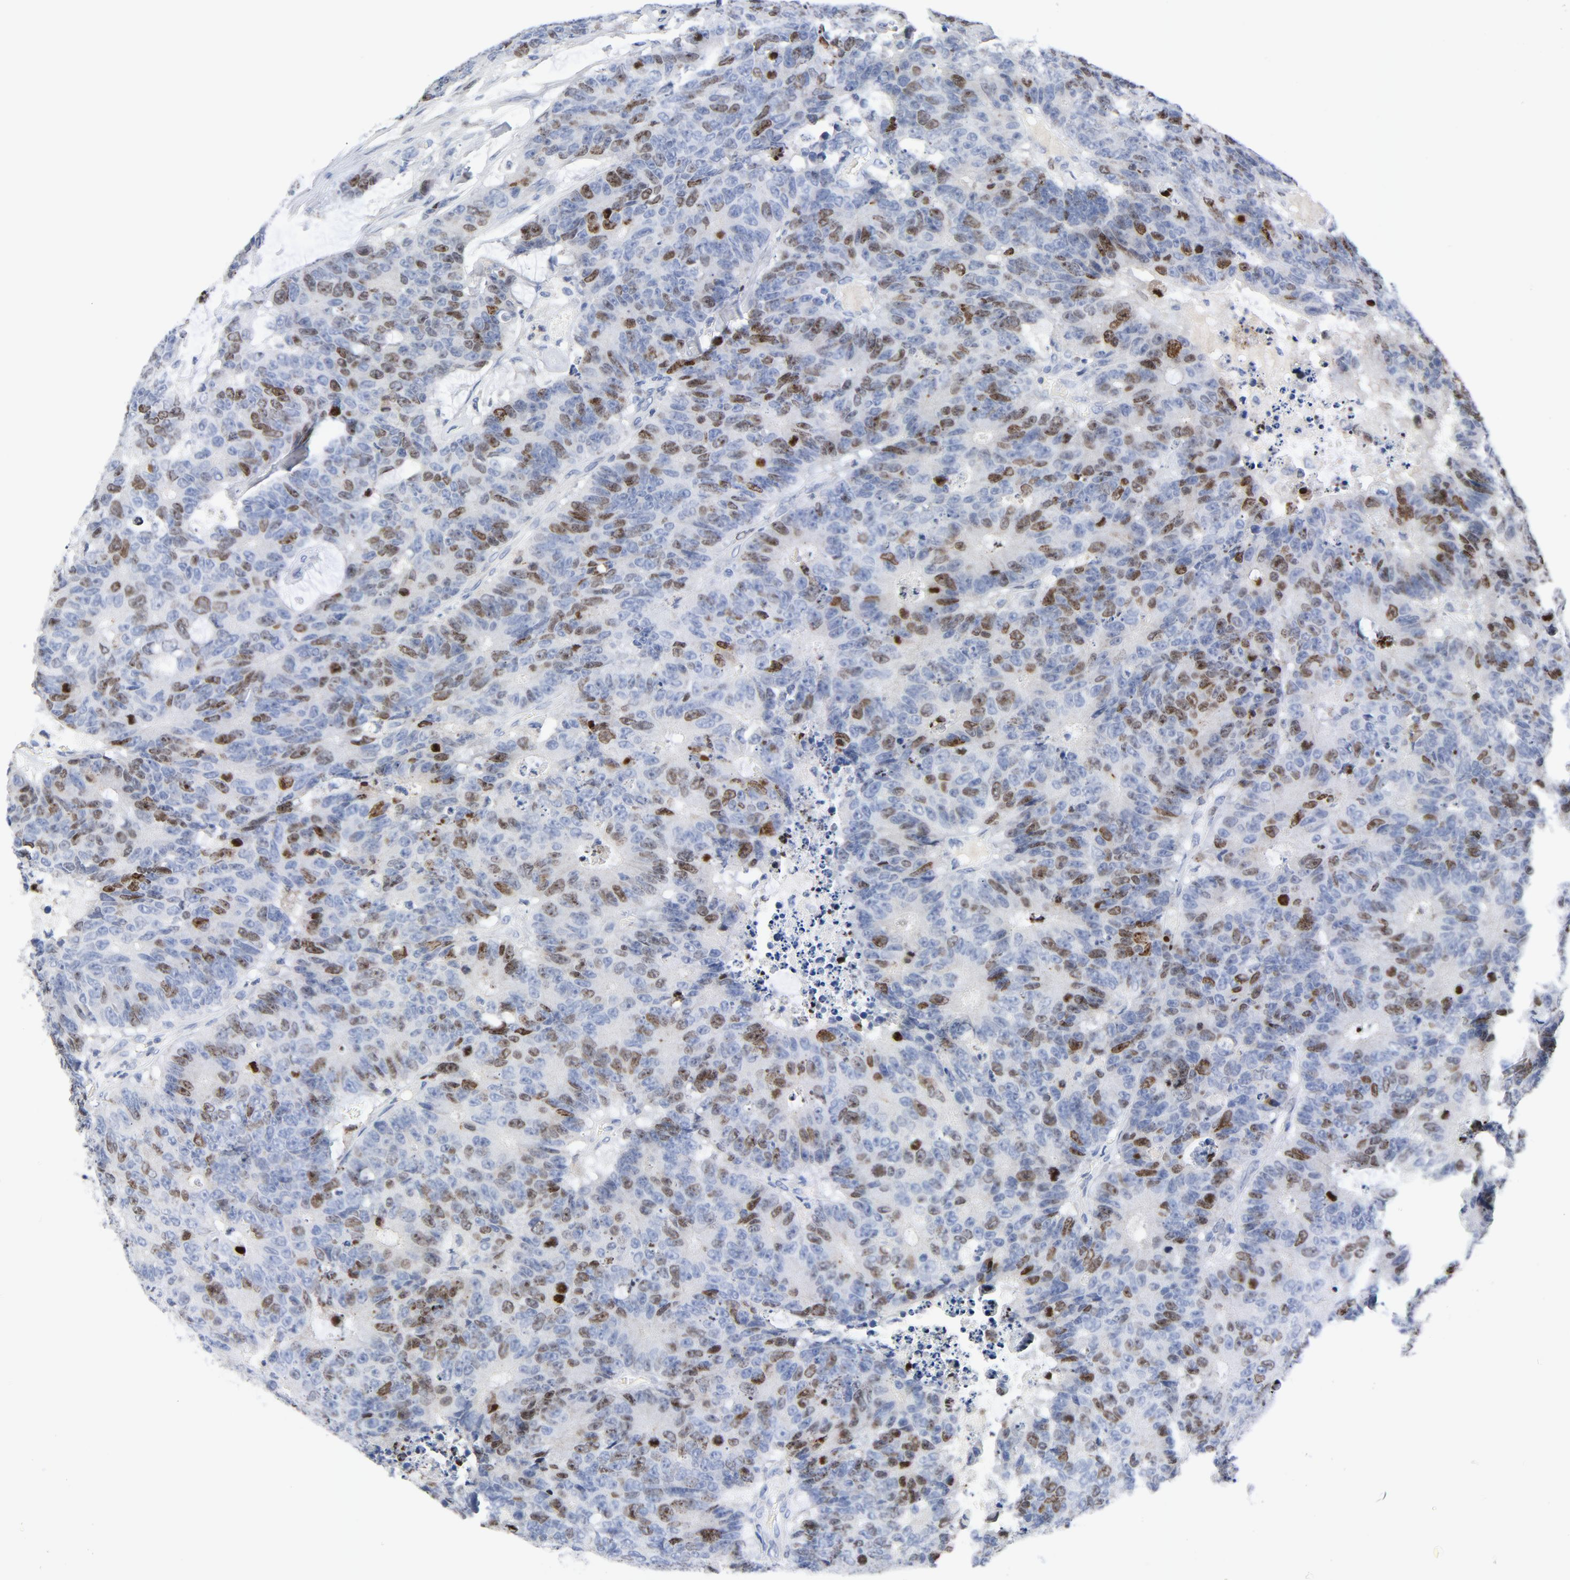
{"staining": {"intensity": "moderate", "quantity": "<25%", "location": "nuclear"}, "tissue": "colorectal cancer", "cell_type": "Tumor cells", "image_type": "cancer", "snomed": [{"axis": "morphology", "description": "Adenocarcinoma, NOS"}, {"axis": "topography", "description": "Colon"}], "caption": "Human colorectal adenocarcinoma stained with a protein marker demonstrates moderate staining in tumor cells.", "gene": "BIRC5", "patient": {"sex": "female", "age": 86}}